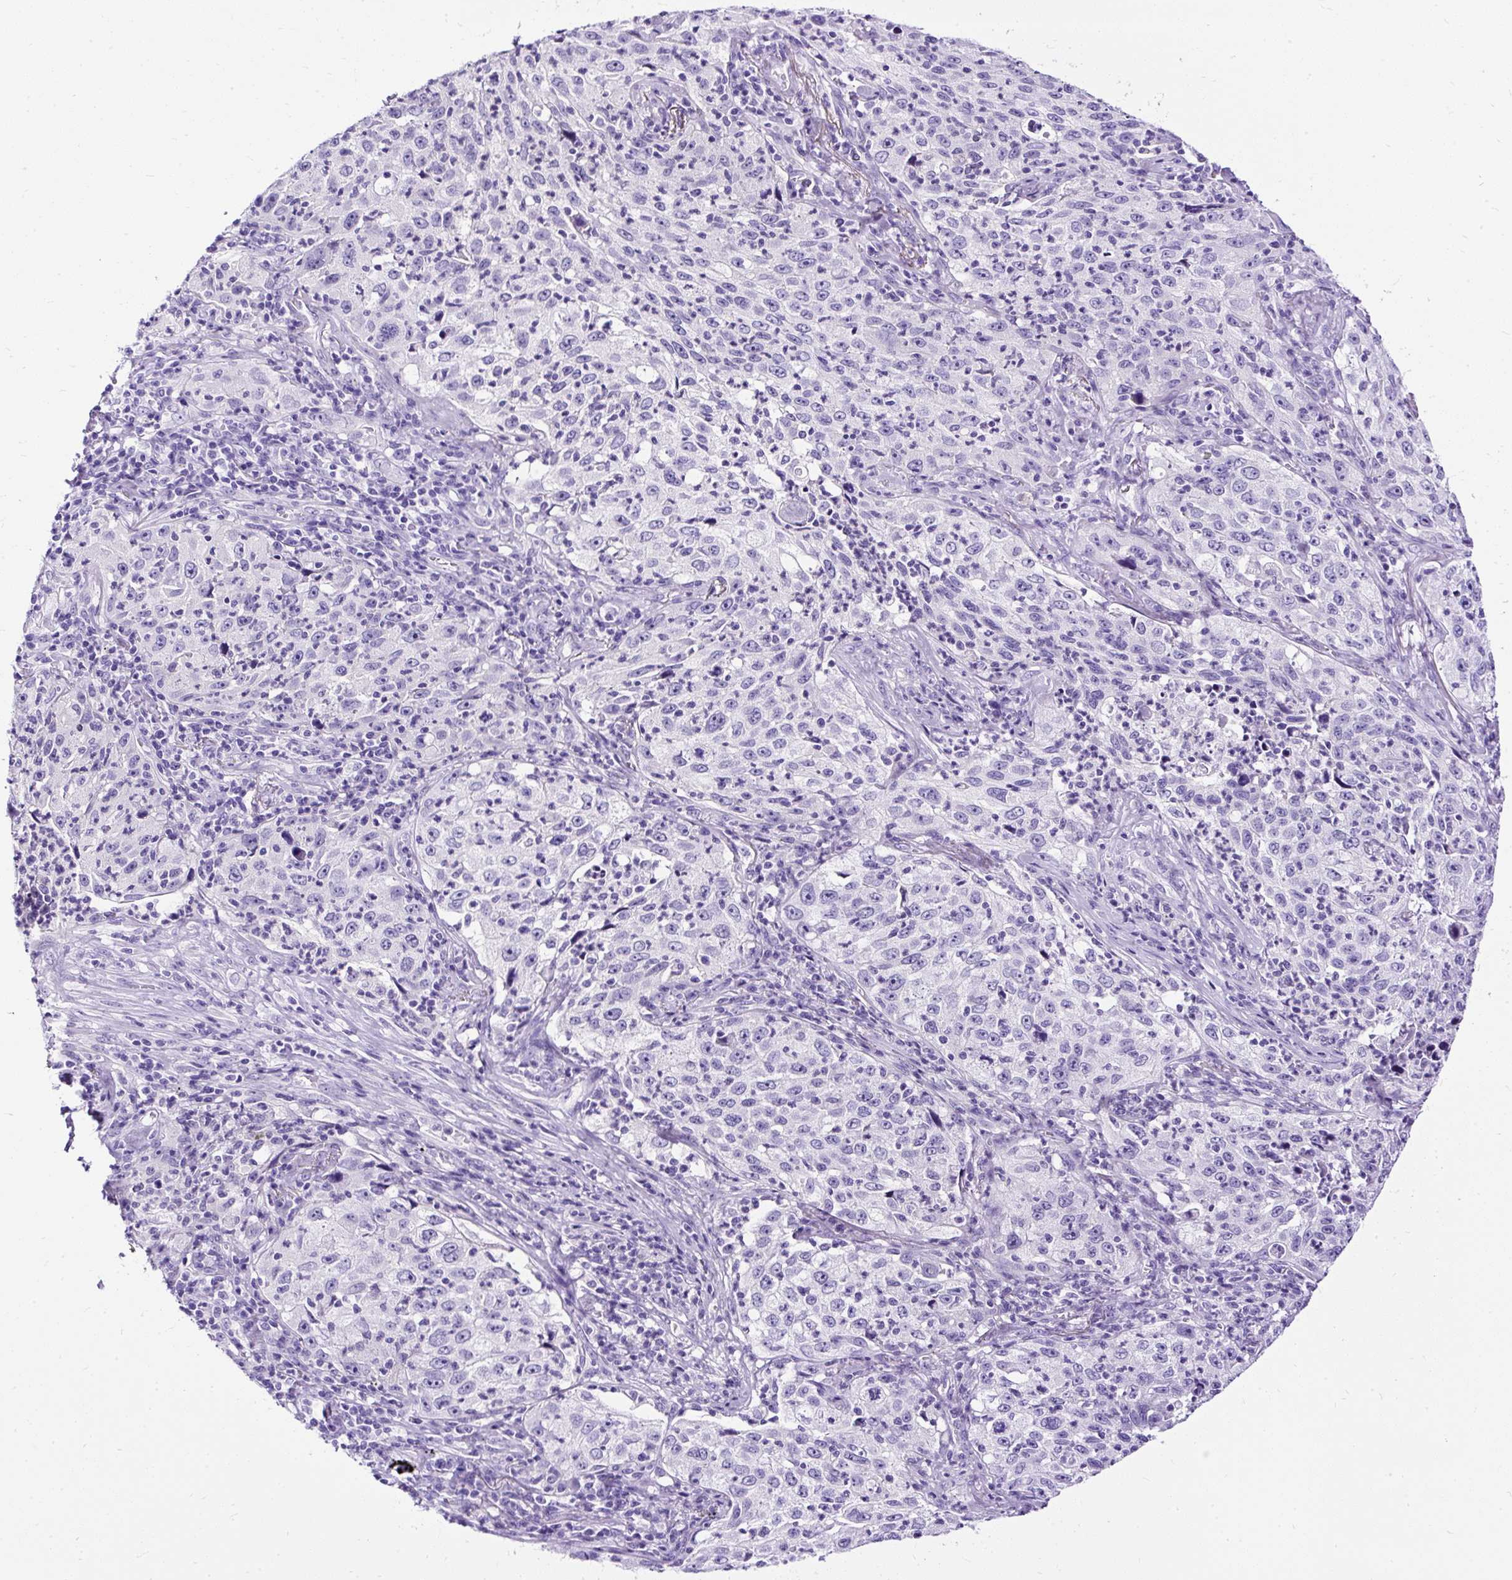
{"staining": {"intensity": "negative", "quantity": "none", "location": "none"}, "tissue": "lung cancer", "cell_type": "Tumor cells", "image_type": "cancer", "snomed": [{"axis": "morphology", "description": "Squamous cell carcinoma, NOS"}, {"axis": "topography", "description": "Lung"}], "caption": "Immunohistochemistry micrograph of neoplastic tissue: human lung squamous cell carcinoma stained with DAB displays no significant protein positivity in tumor cells. (DAB (3,3'-diaminobenzidine) immunohistochemistry (IHC) with hematoxylin counter stain).", "gene": "HEY1", "patient": {"sex": "male", "age": 71}}